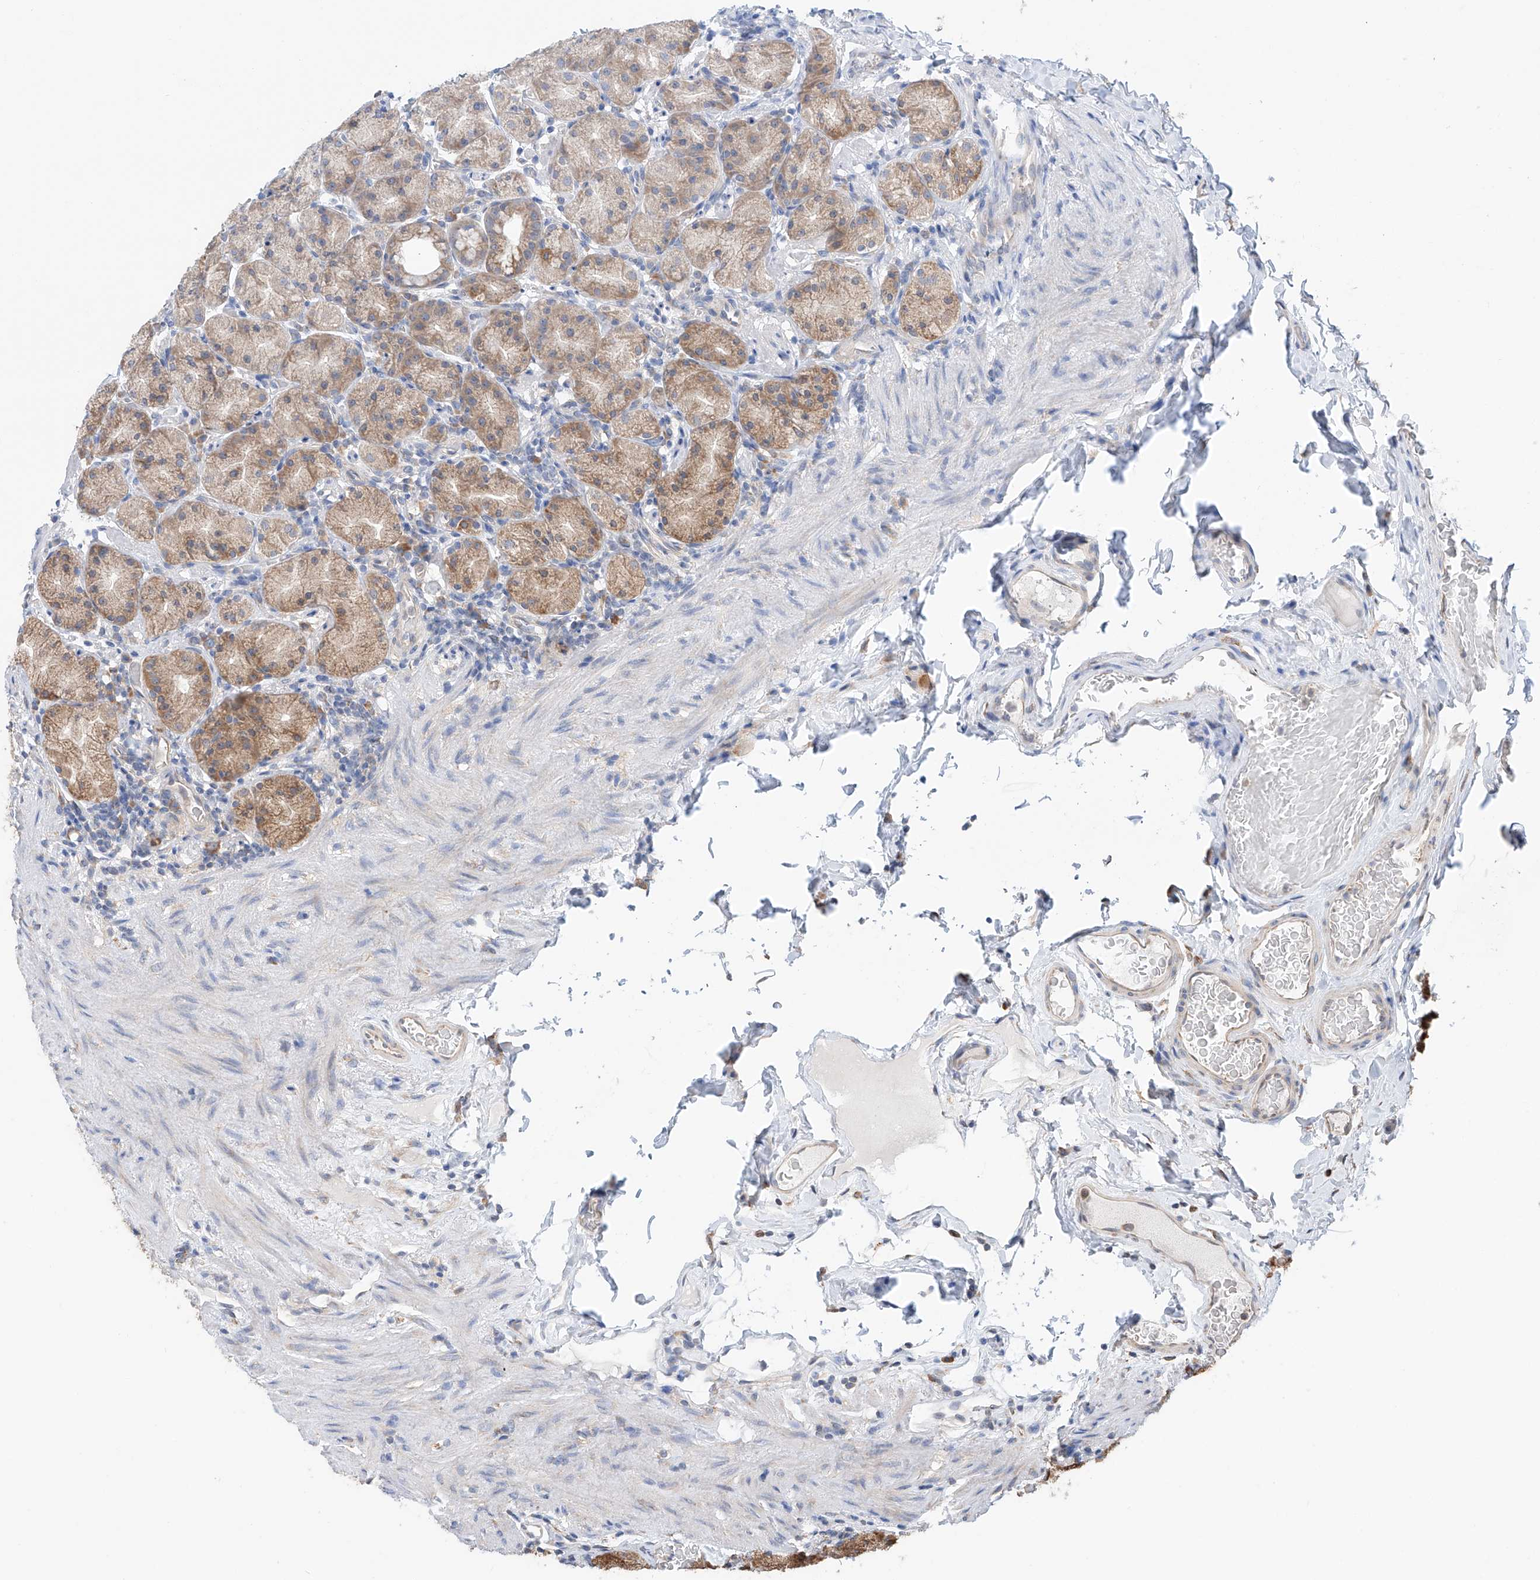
{"staining": {"intensity": "moderate", "quantity": ">75%", "location": "cytoplasmic/membranous"}, "tissue": "stomach", "cell_type": "Glandular cells", "image_type": "normal", "snomed": [{"axis": "morphology", "description": "Normal tissue, NOS"}, {"axis": "topography", "description": "Stomach, upper"}], "caption": "A micrograph showing moderate cytoplasmic/membranous expression in approximately >75% of glandular cells in normal stomach, as visualized by brown immunohistochemical staining.", "gene": "DNAH8", "patient": {"sex": "male", "age": 68}}